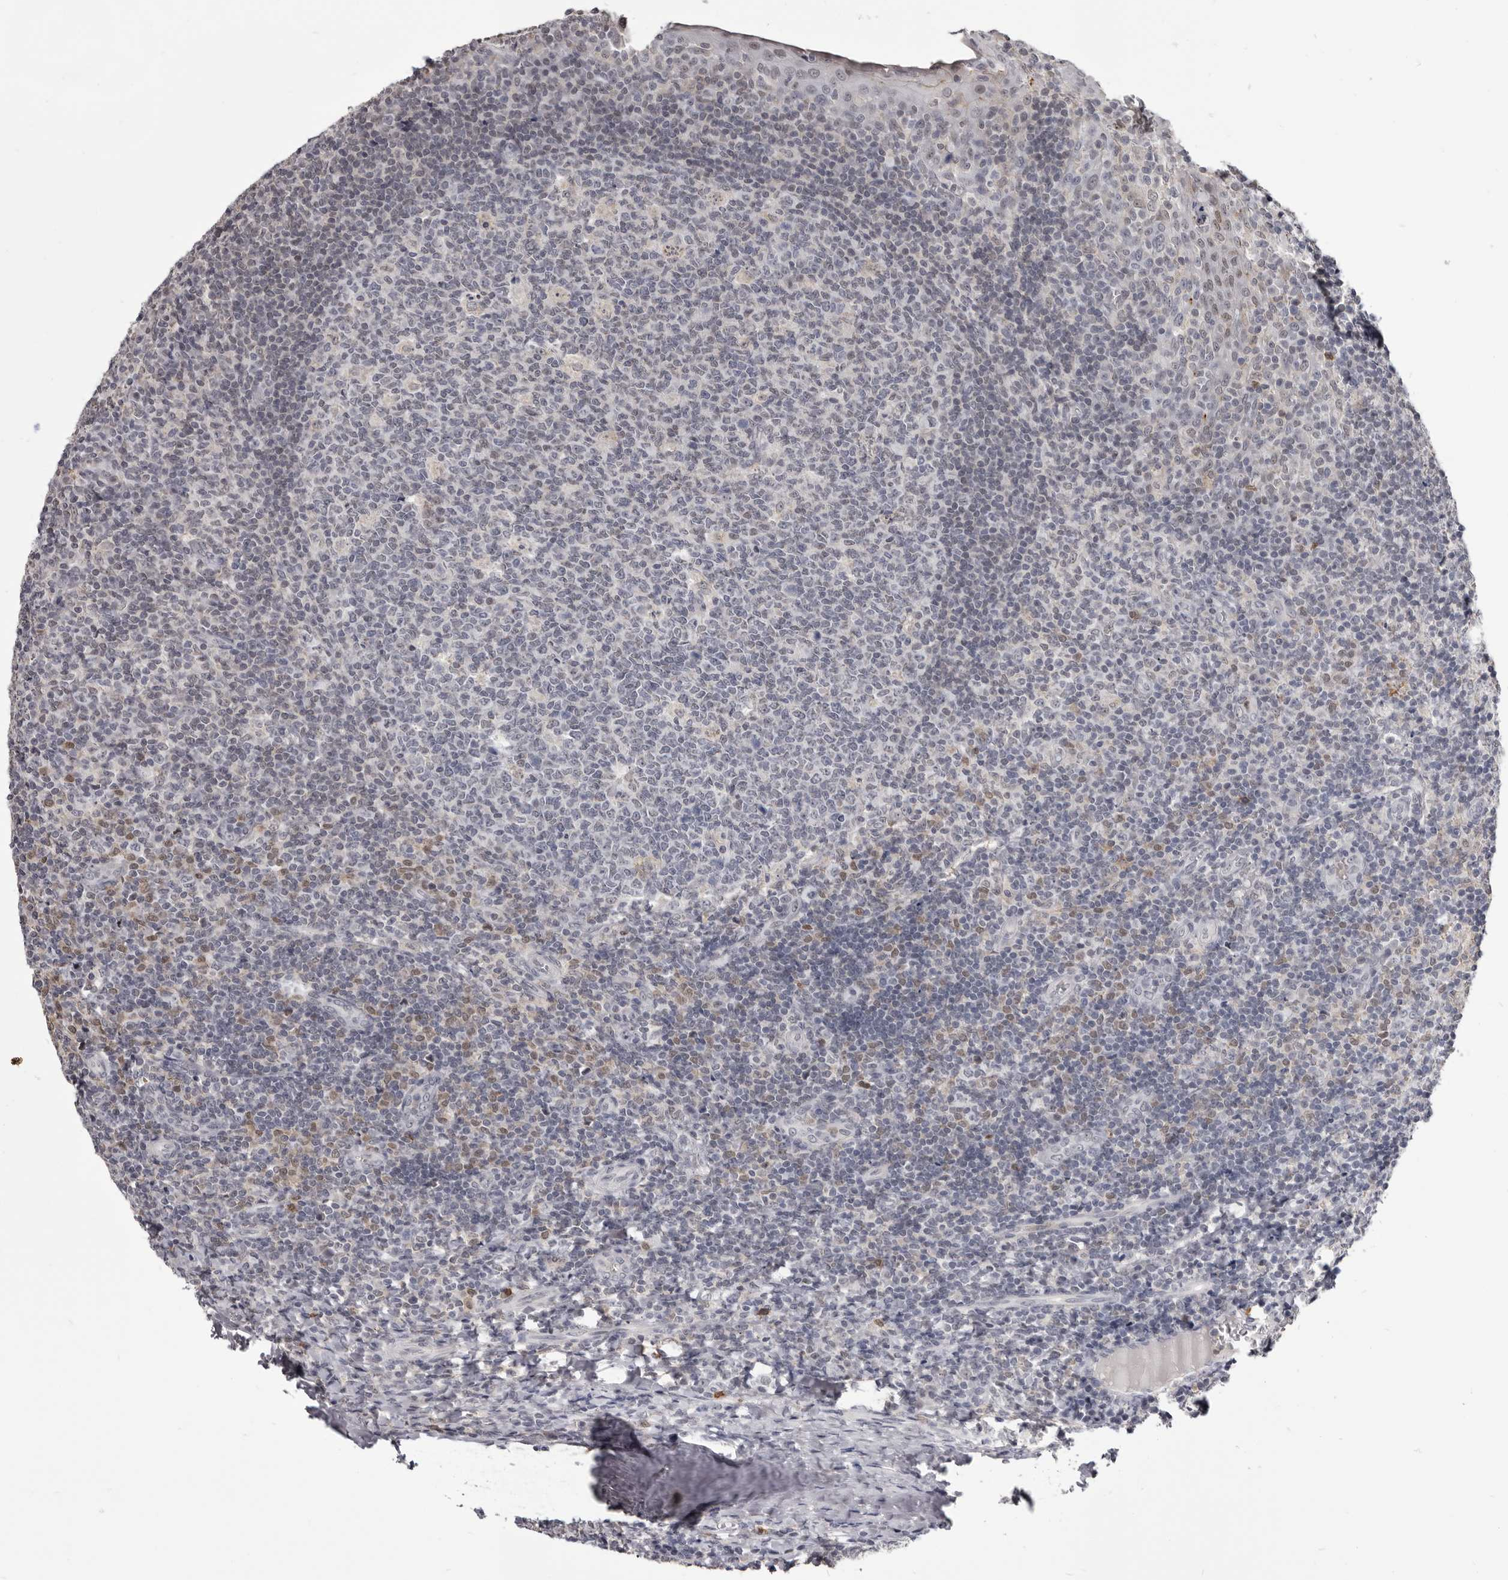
{"staining": {"intensity": "negative", "quantity": "none", "location": "none"}, "tissue": "tonsil", "cell_type": "Germinal center cells", "image_type": "normal", "snomed": [{"axis": "morphology", "description": "Normal tissue, NOS"}, {"axis": "topography", "description": "Tonsil"}], "caption": "A histopathology image of human tonsil is negative for staining in germinal center cells. (DAB (3,3'-diaminobenzidine) immunohistochemistry with hematoxylin counter stain).", "gene": "CGN", "patient": {"sex": "female", "age": 19}}